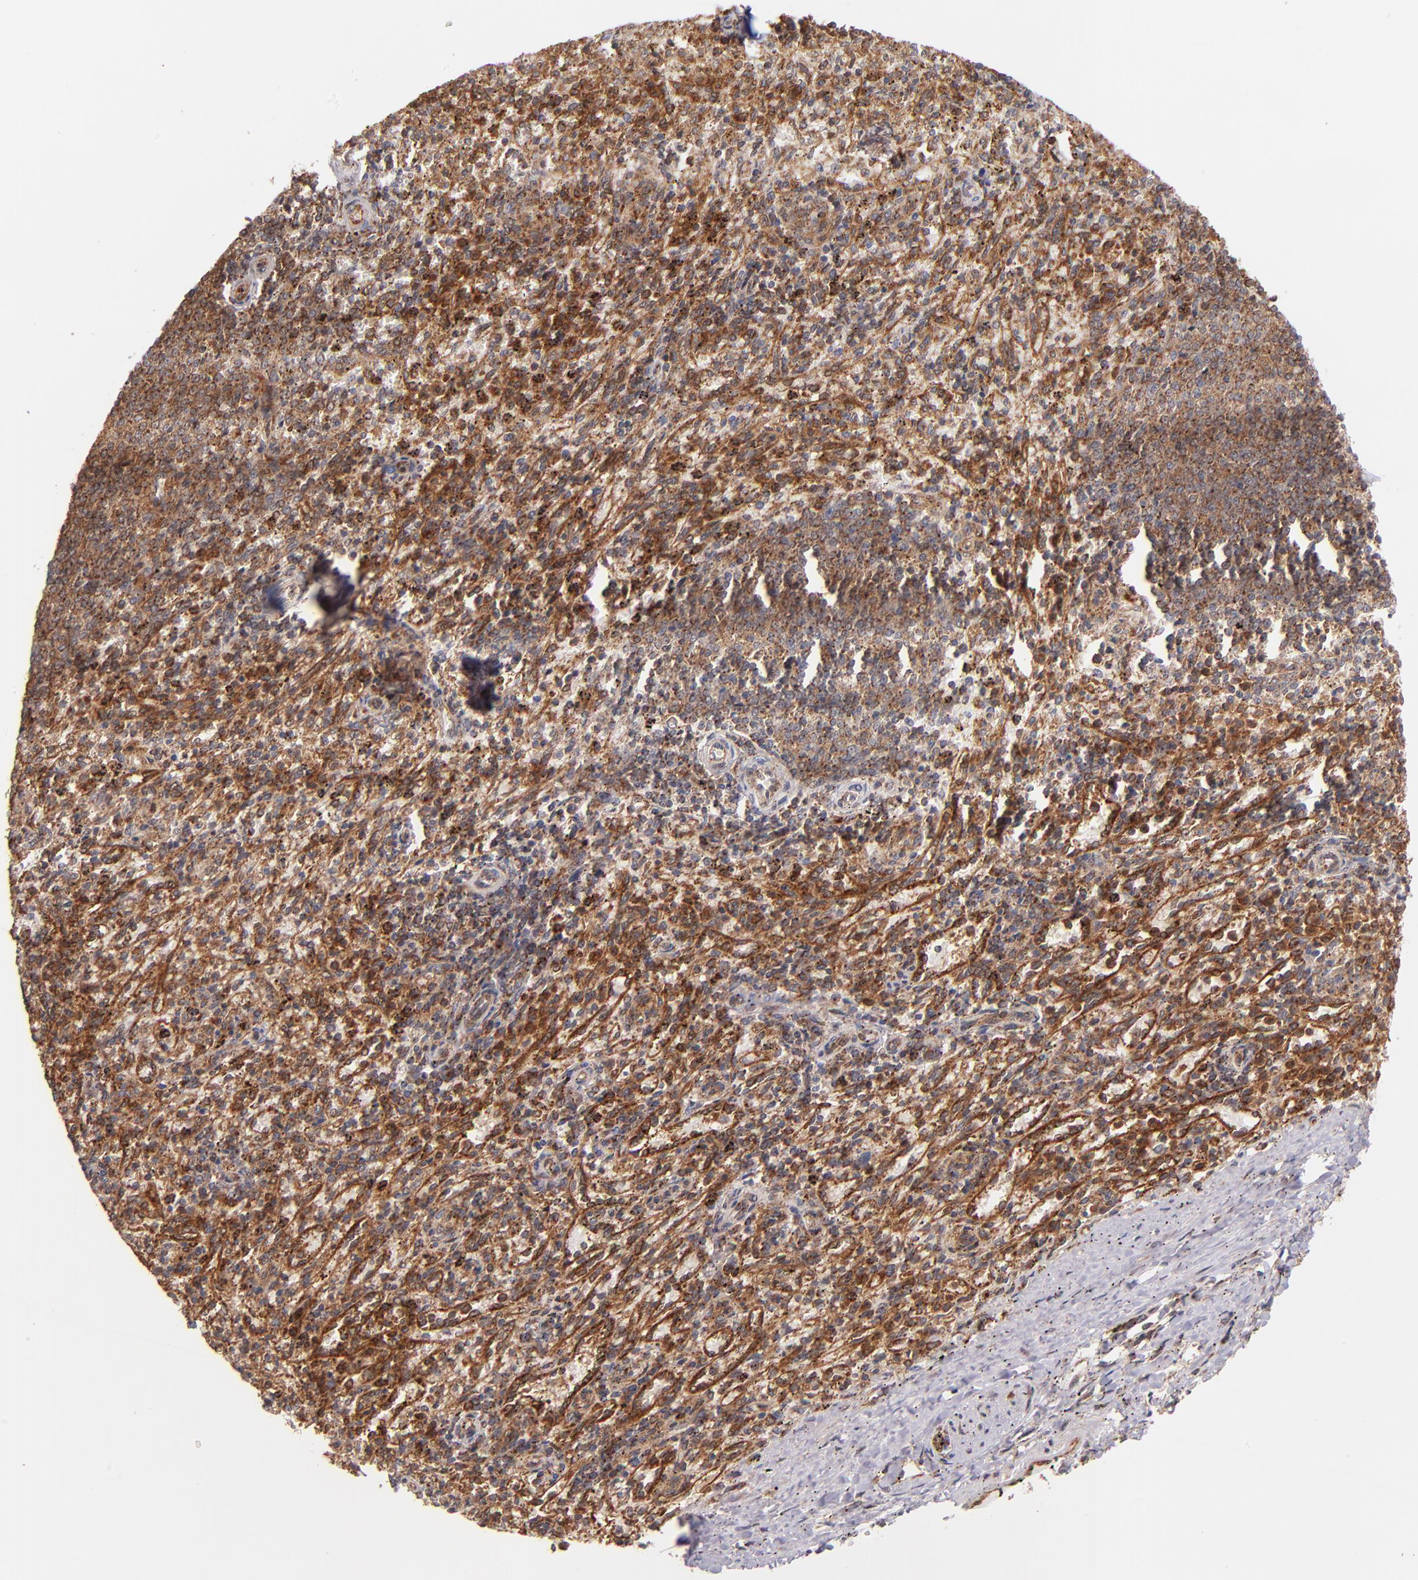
{"staining": {"intensity": "strong", "quantity": ">75%", "location": "cytoplasmic/membranous,nuclear"}, "tissue": "spleen", "cell_type": "Cells in red pulp", "image_type": "normal", "snomed": [{"axis": "morphology", "description": "Normal tissue, NOS"}, {"axis": "topography", "description": "Spleen"}], "caption": "A brown stain shows strong cytoplasmic/membranous,nuclear positivity of a protein in cells in red pulp of benign human spleen. (DAB = brown stain, brightfield microscopy at high magnification).", "gene": "STX8", "patient": {"sex": "female", "age": 10}}